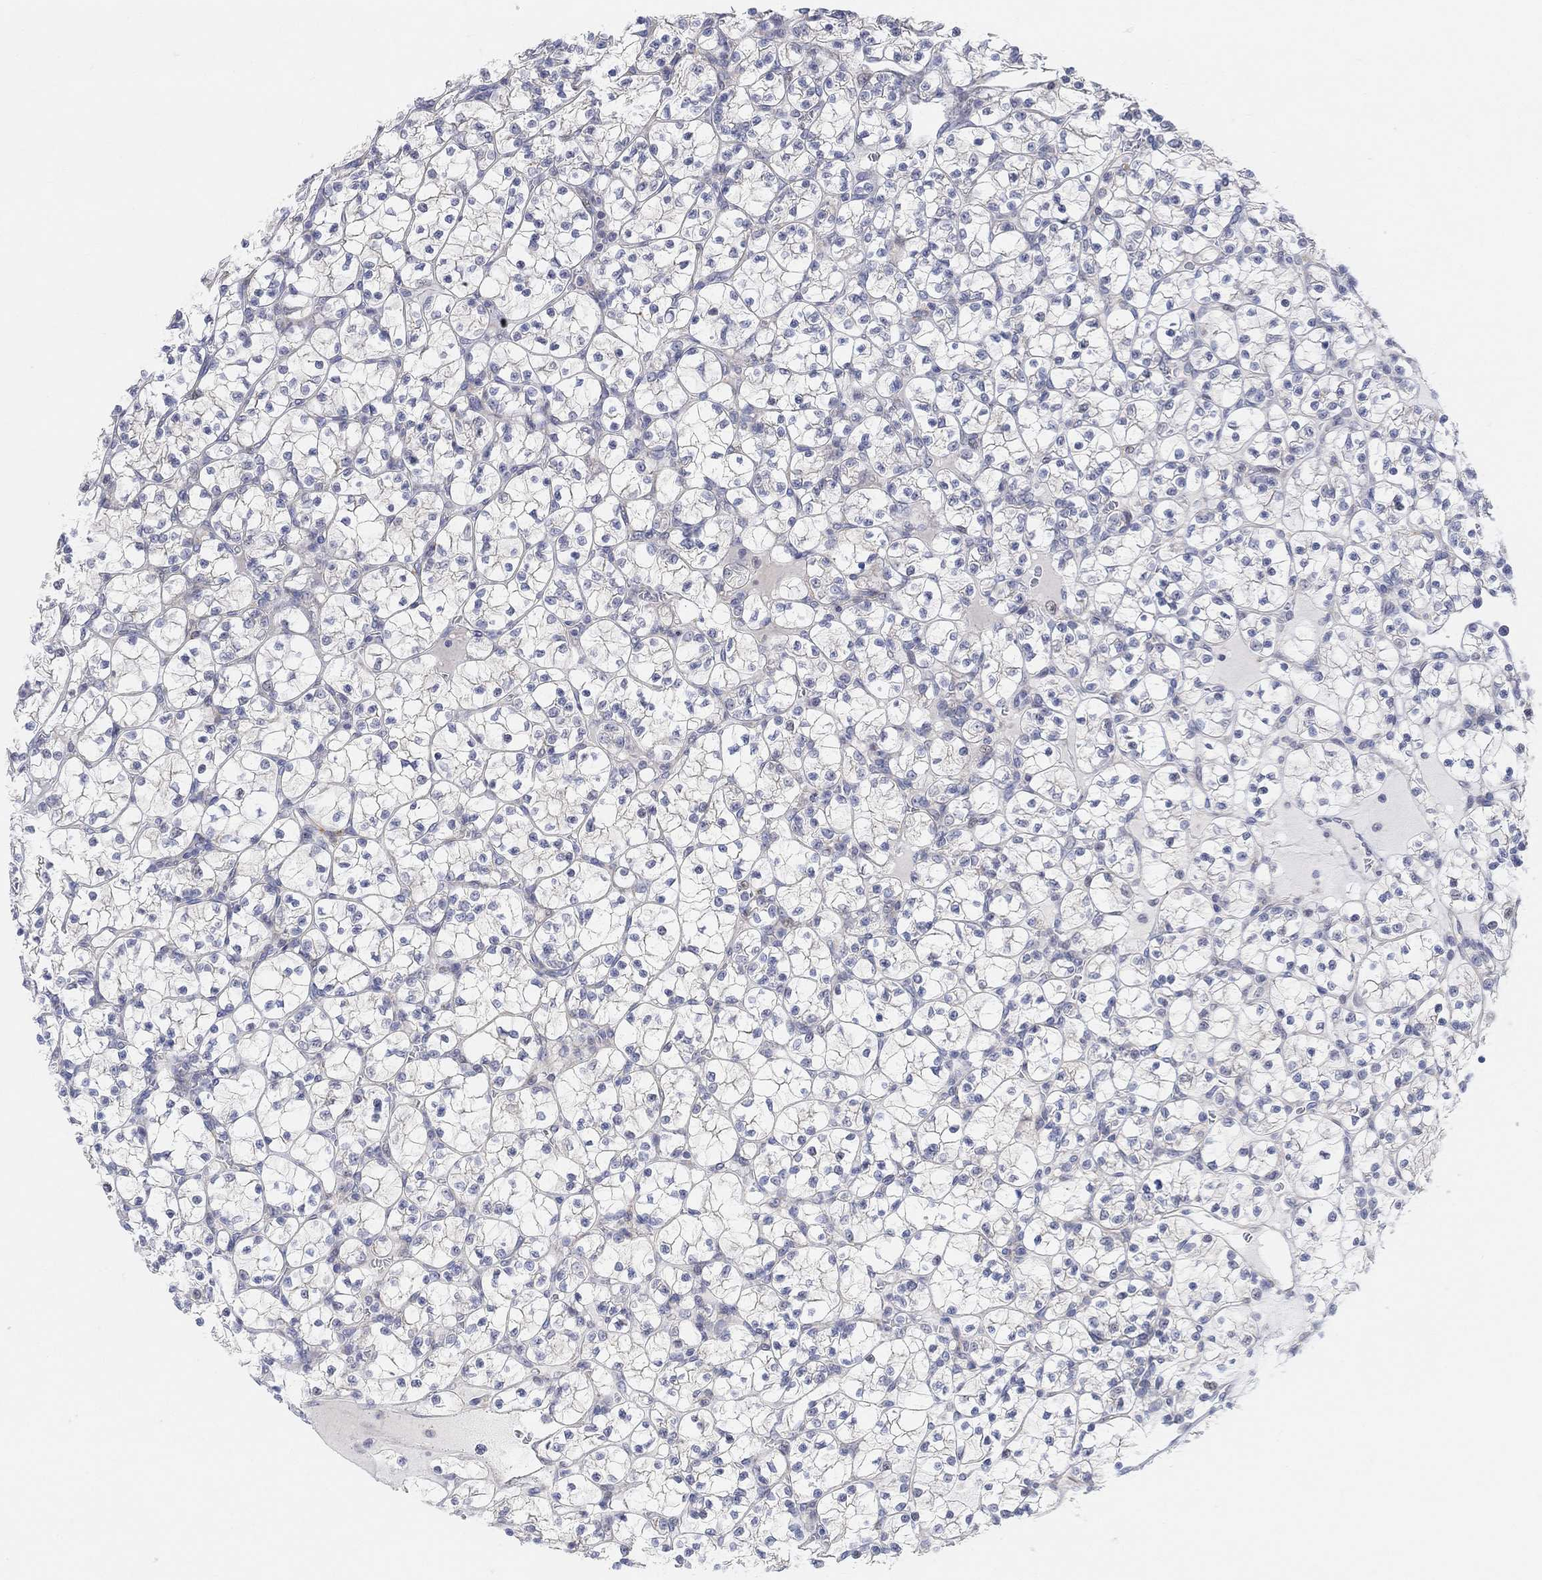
{"staining": {"intensity": "negative", "quantity": "none", "location": "none"}, "tissue": "renal cancer", "cell_type": "Tumor cells", "image_type": "cancer", "snomed": [{"axis": "morphology", "description": "Adenocarcinoma, NOS"}, {"axis": "topography", "description": "Kidney"}], "caption": "Human renal adenocarcinoma stained for a protein using IHC demonstrates no staining in tumor cells.", "gene": "CNTF", "patient": {"sex": "female", "age": 89}}